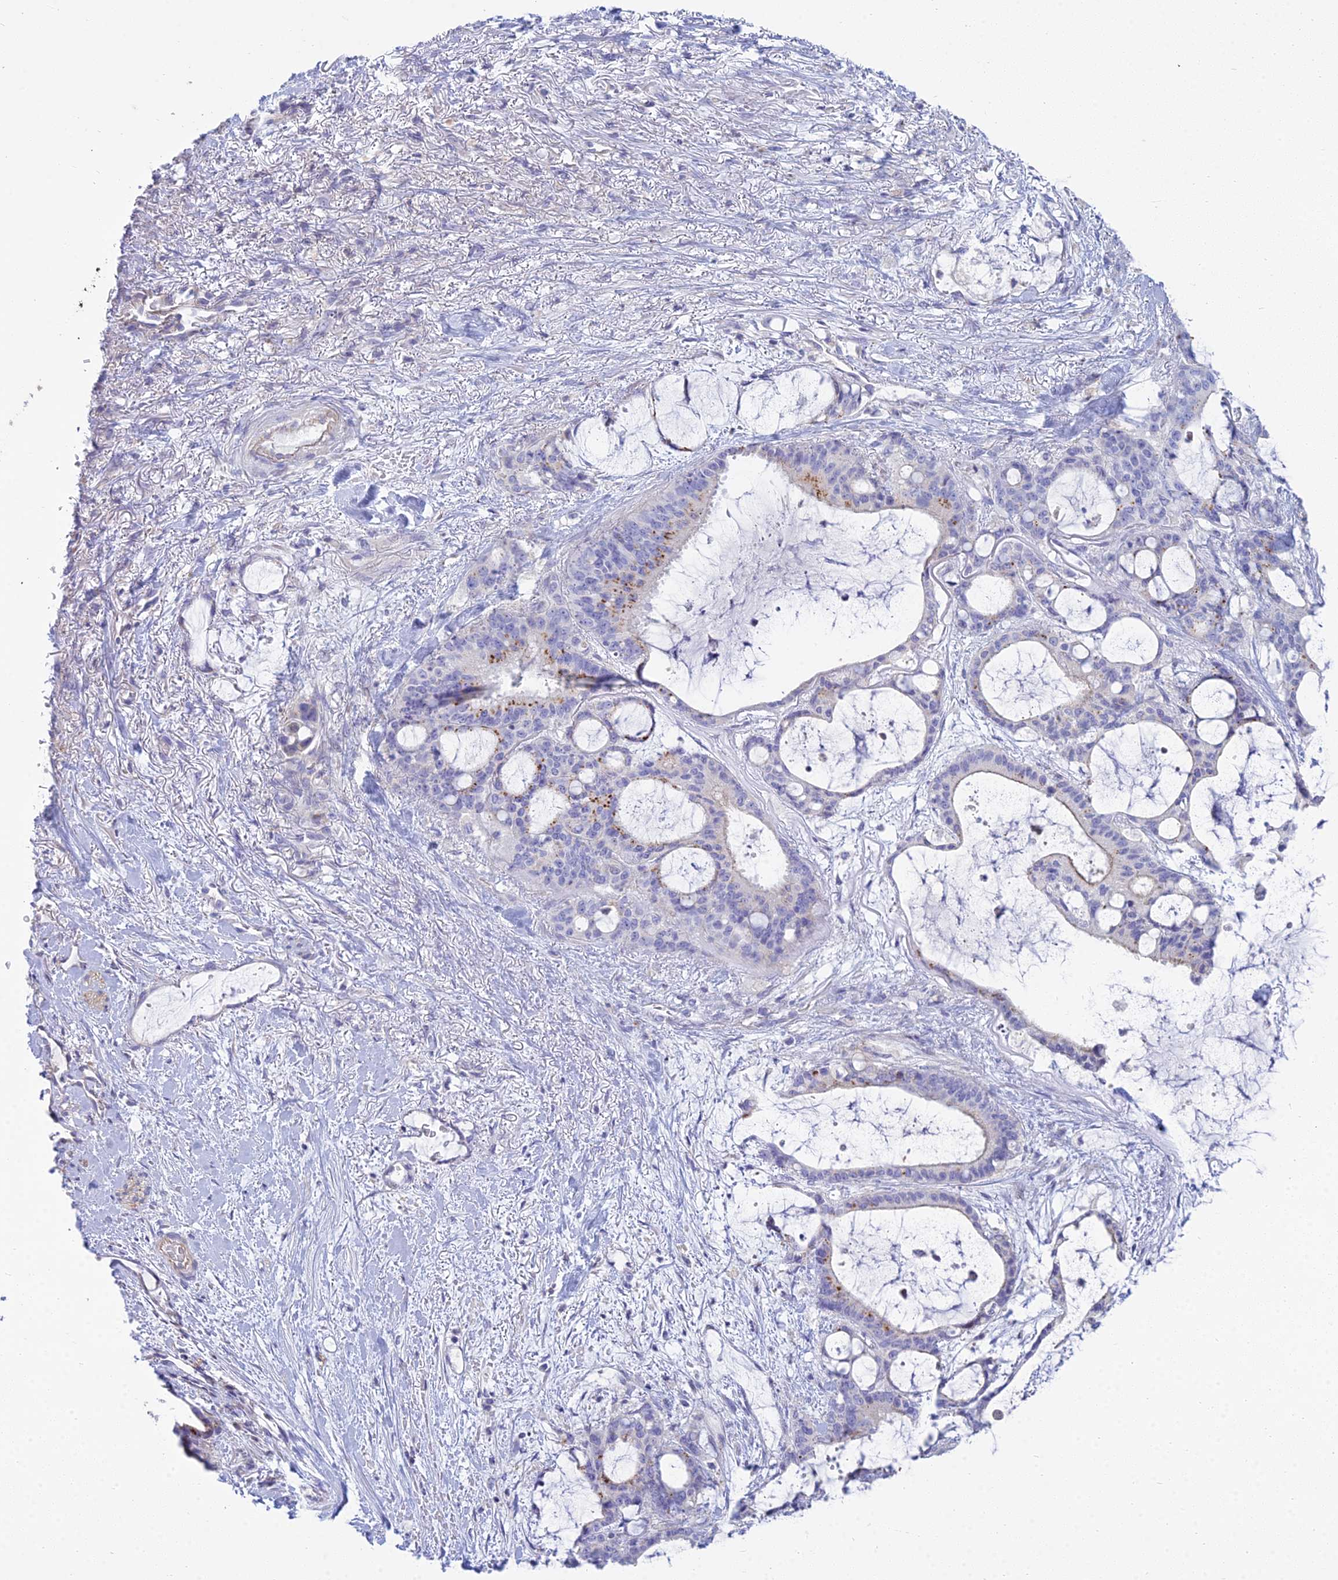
{"staining": {"intensity": "moderate", "quantity": "<25%", "location": "cytoplasmic/membranous"}, "tissue": "liver cancer", "cell_type": "Tumor cells", "image_type": "cancer", "snomed": [{"axis": "morphology", "description": "Normal tissue, NOS"}, {"axis": "morphology", "description": "Cholangiocarcinoma"}, {"axis": "topography", "description": "Liver"}, {"axis": "topography", "description": "Peripheral nerve tissue"}], "caption": "Liver cancer (cholangiocarcinoma) was stained to show a protein in brown. There is low levels of moderate cytoplasmic/membranous expression in approximately <25% of tumor cells. (brown staining indicates protein expression, while blue staining denotes nuclei).", "gene": "SMIM24", "patient": {"sex": "female", "age": 73}}